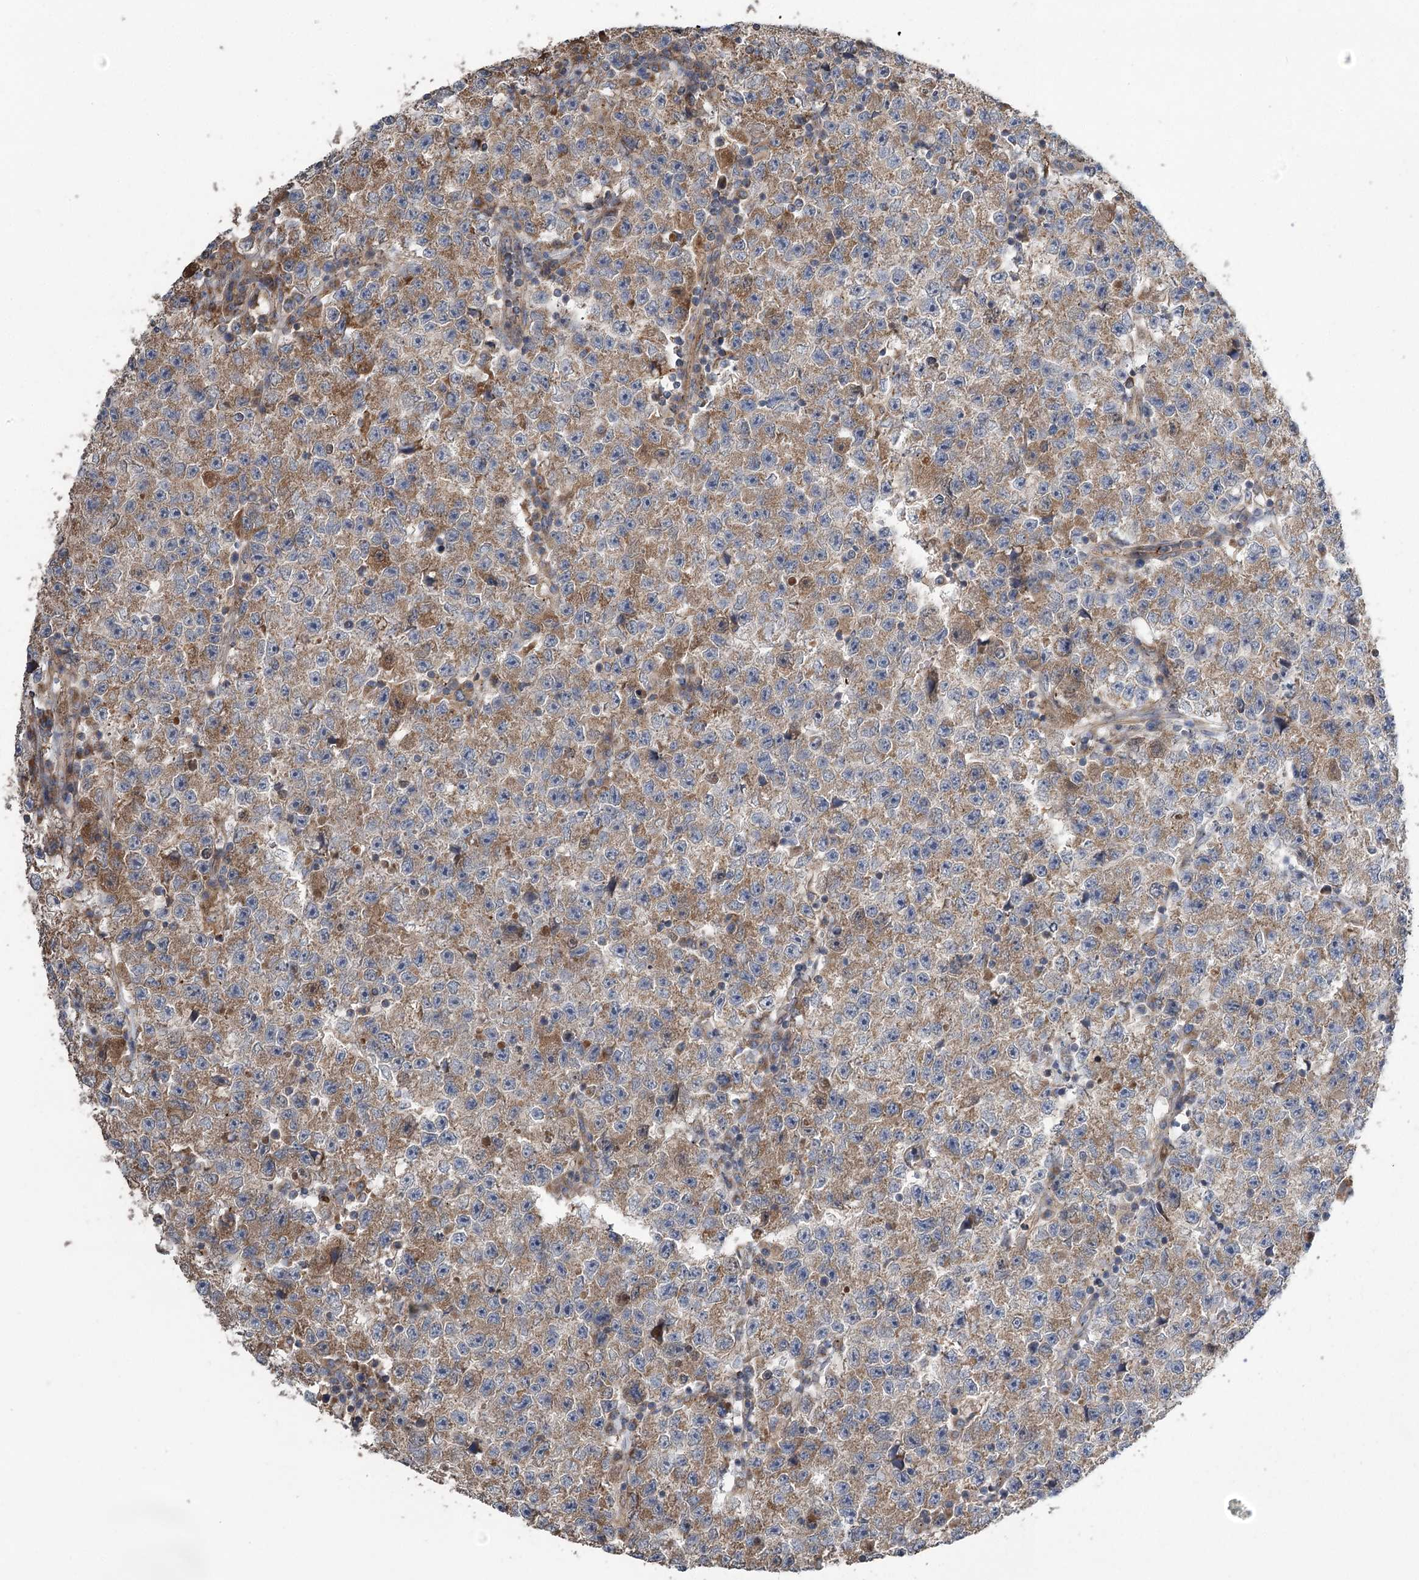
{"staining": {"intensity": "moderate", "quantity": ">75%", "location": "cytoplasmic/membranous"}, "tissue": "testis cancer", "cell_type": "Tumor cells", "image_type": "cancer", "snomed": [{"axis": "morphology", "description": "Seminoma, NOS"}, {"axis": "topography", "description": "Testis"}], "caption": "DAB (3,3'-diaminobenzidine) immunohistochemical staining of testis cancer displays moderate cytoplasmic/membranous protein staining in approximately >75% of tumor cells. The protein is stained brown, and the nuclei are stained in blue (DAB IHC with brightfield microscopy, high magnification).", "gene": "RWDD4", "patient": {"sex": "male", "age": 22}}